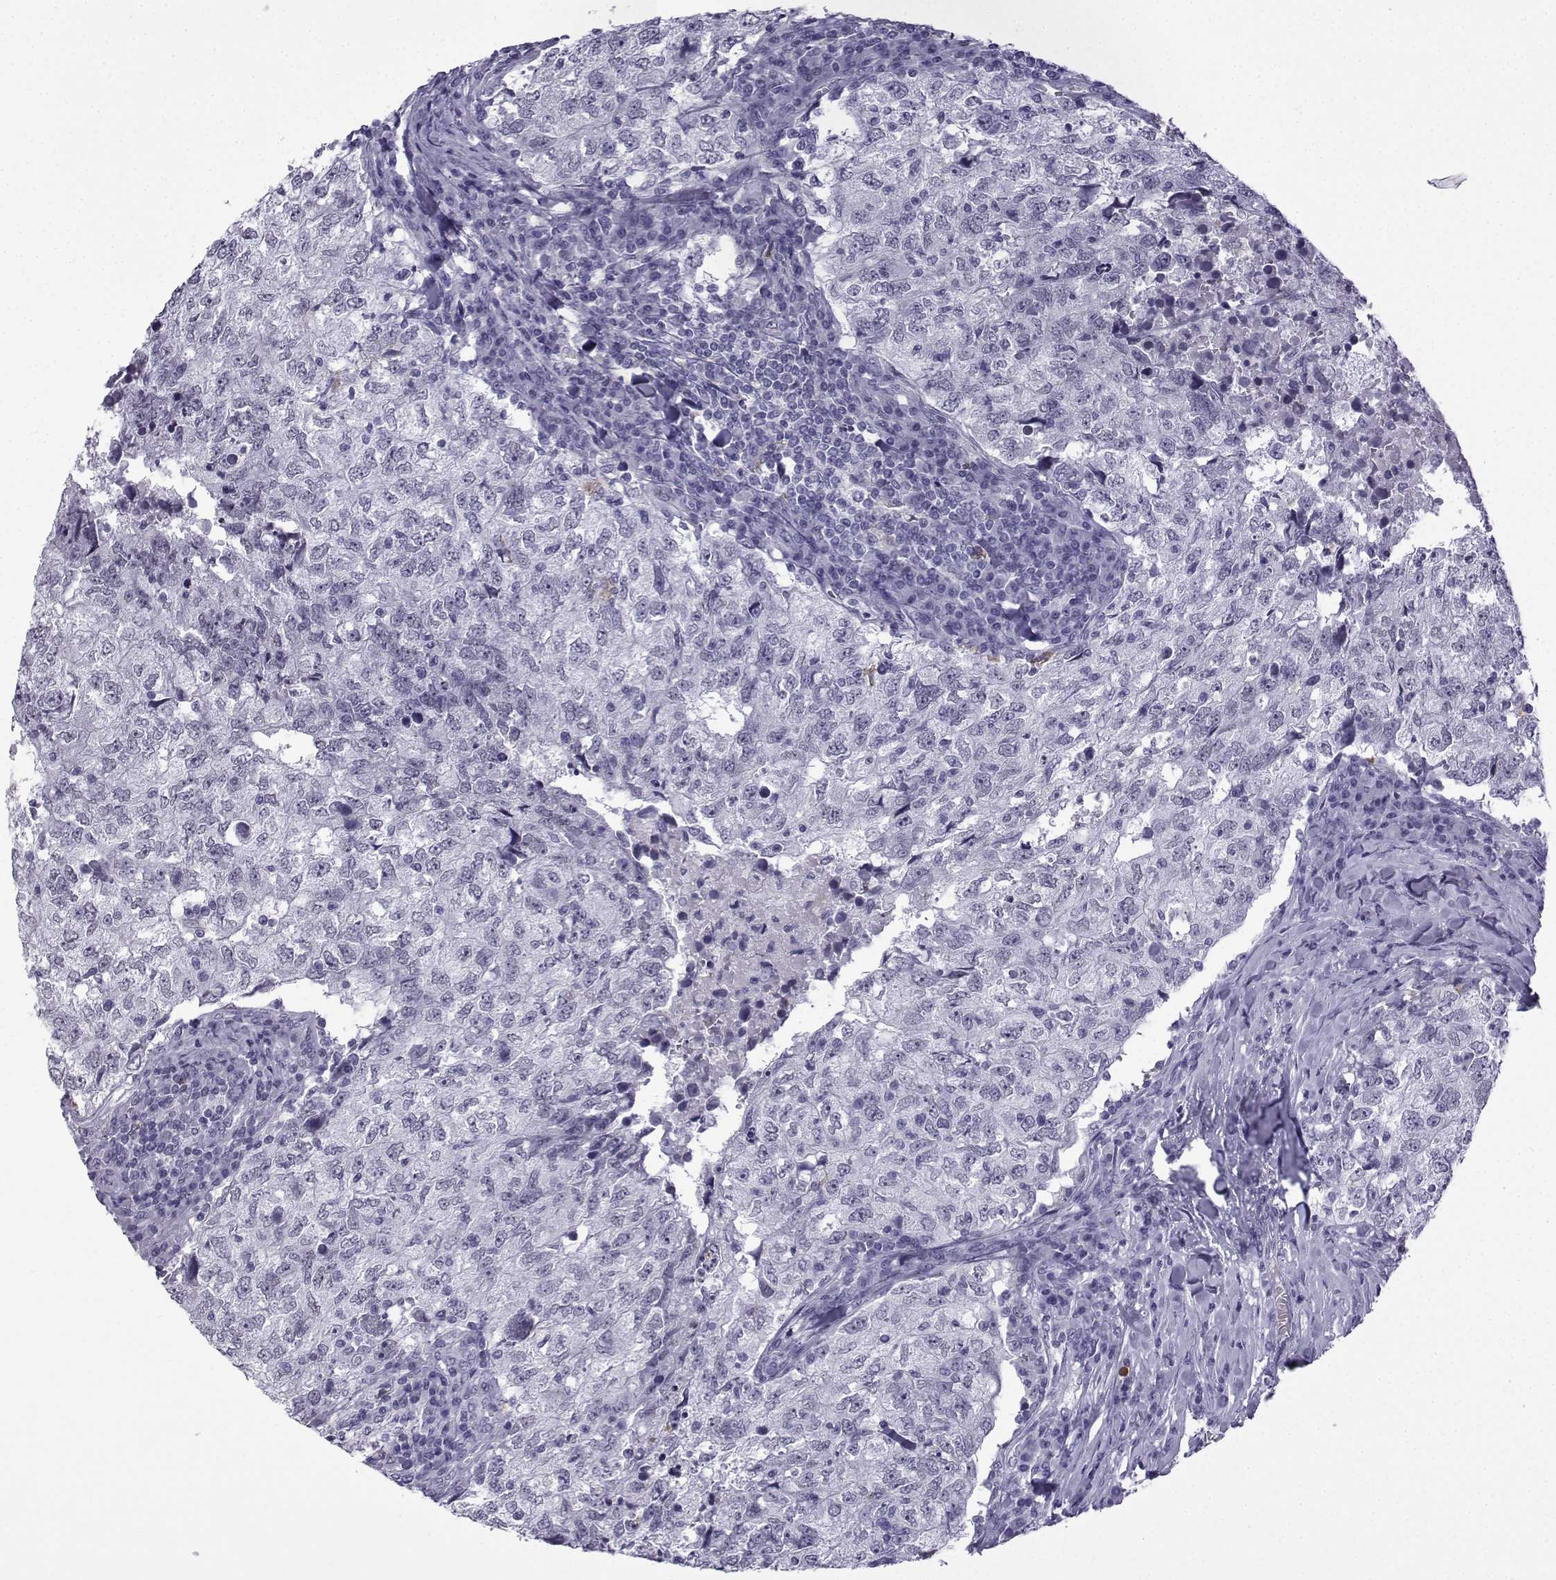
{"staining": {"intensity": "negative", "quantity": "none", "location": "none"}, "tissue": "breast cancer", "cell_type": "Tumor cells", "image_type": "cancer", "snomed": [{"axis": "morphology", "description": "Duct carcinoma"}, {"axis": "topography", "description": "Breast"}], "caption": "This image is of intraductal carcinoma (breast) stained with immunohistochemistry (IHC) to label a protein in brown with the nuclei are counter-stained blue. There is no staining in tumor cells.", "gene": "MRGBP", "patient": {"sex": "female", "age": 30}}